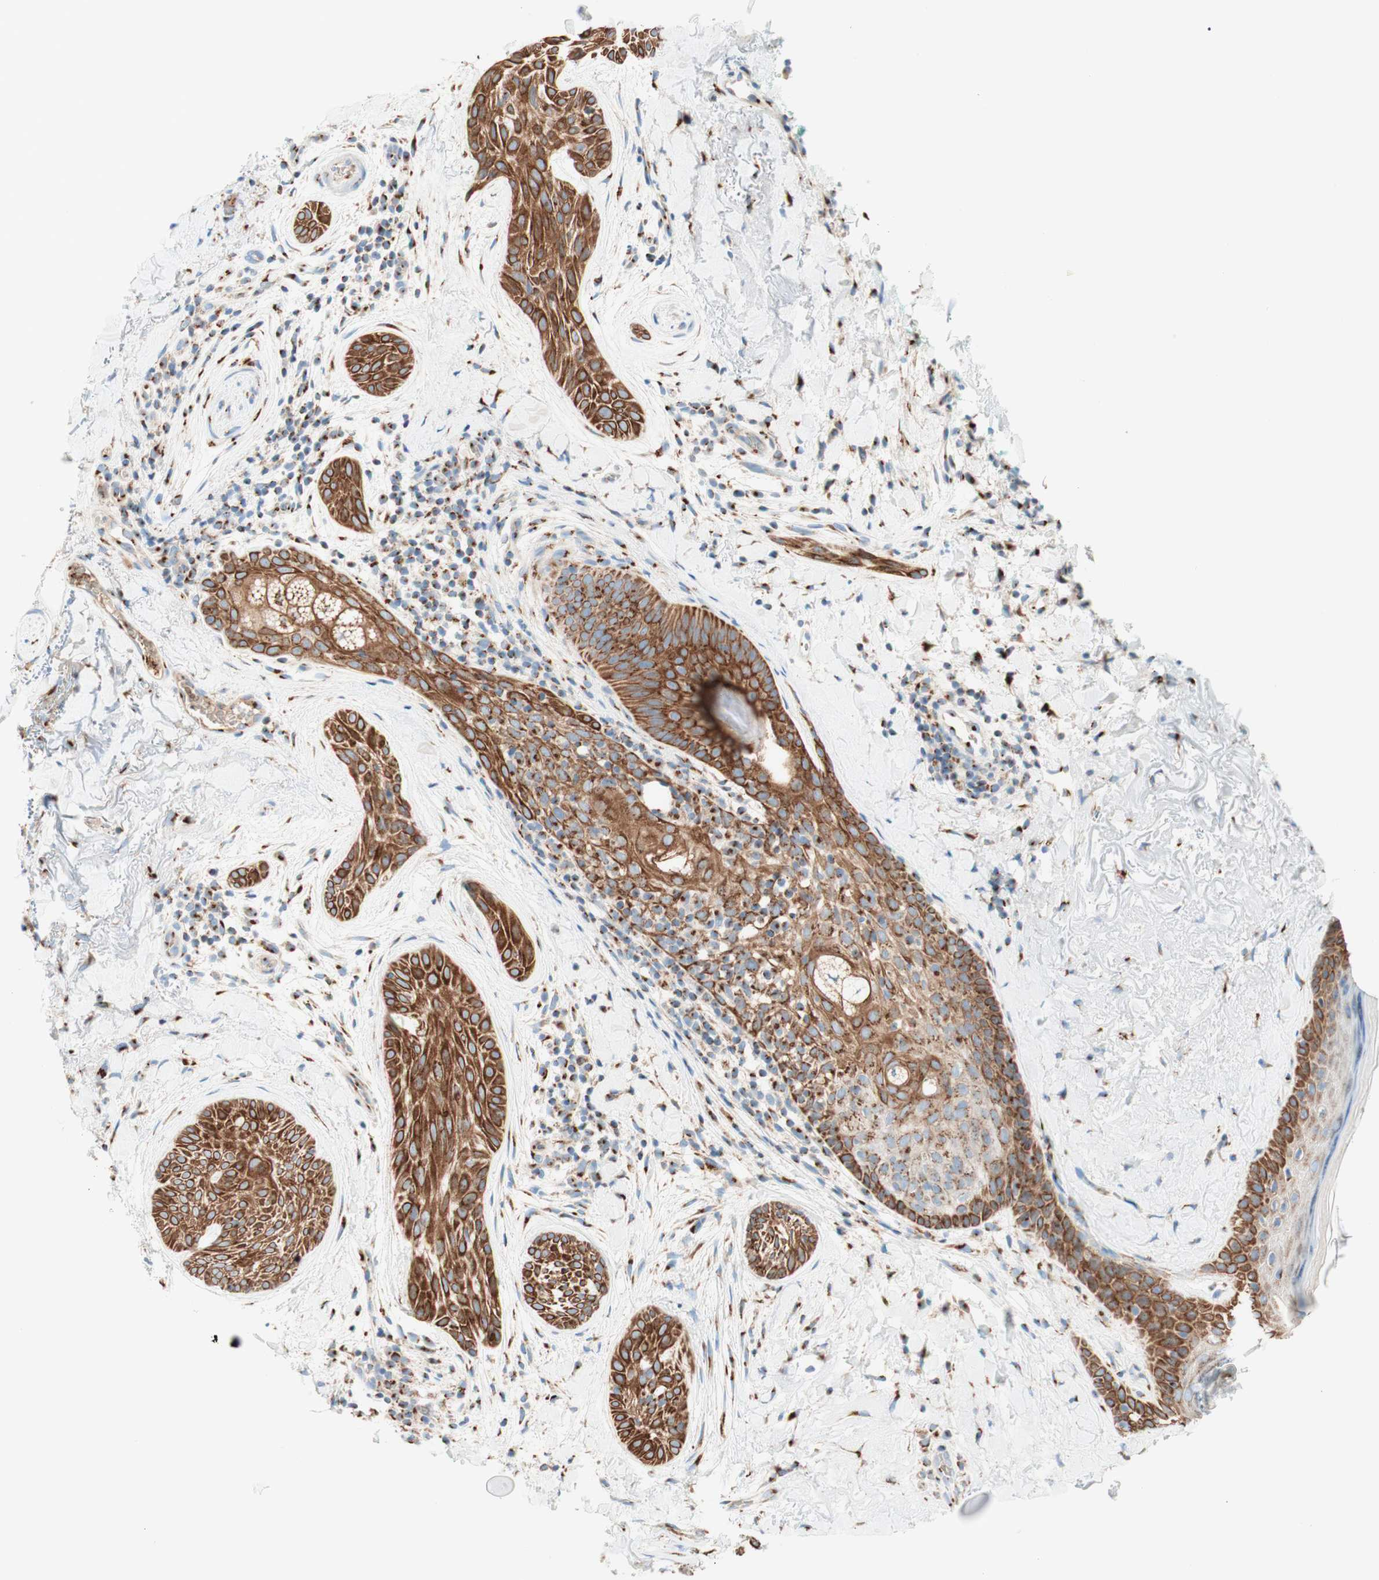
{"staining": {"intensity": "strong", "quantity": ">75%", "location": "cytoplasmic/membranous"}, "tissue": "skin cancer", "cell_type": "Tumor cells", "image_type": "cancer", "snomed": [{"axis": "morphology", "description": "Normal tissue, NOS"}, {"axis": "morphology", "description": "Basal cell carcinoma"}, {"axis": "topography", "description": "Skin"}], "caption": "A photomicrograph of human skin cancer (basal cell carcinoma) stained for a protein displays strong cytoplasmic/membranous brown staining in tumor cells.", "gene": "GOLGB1", "patient": {"sex": "female", "age": 71}}